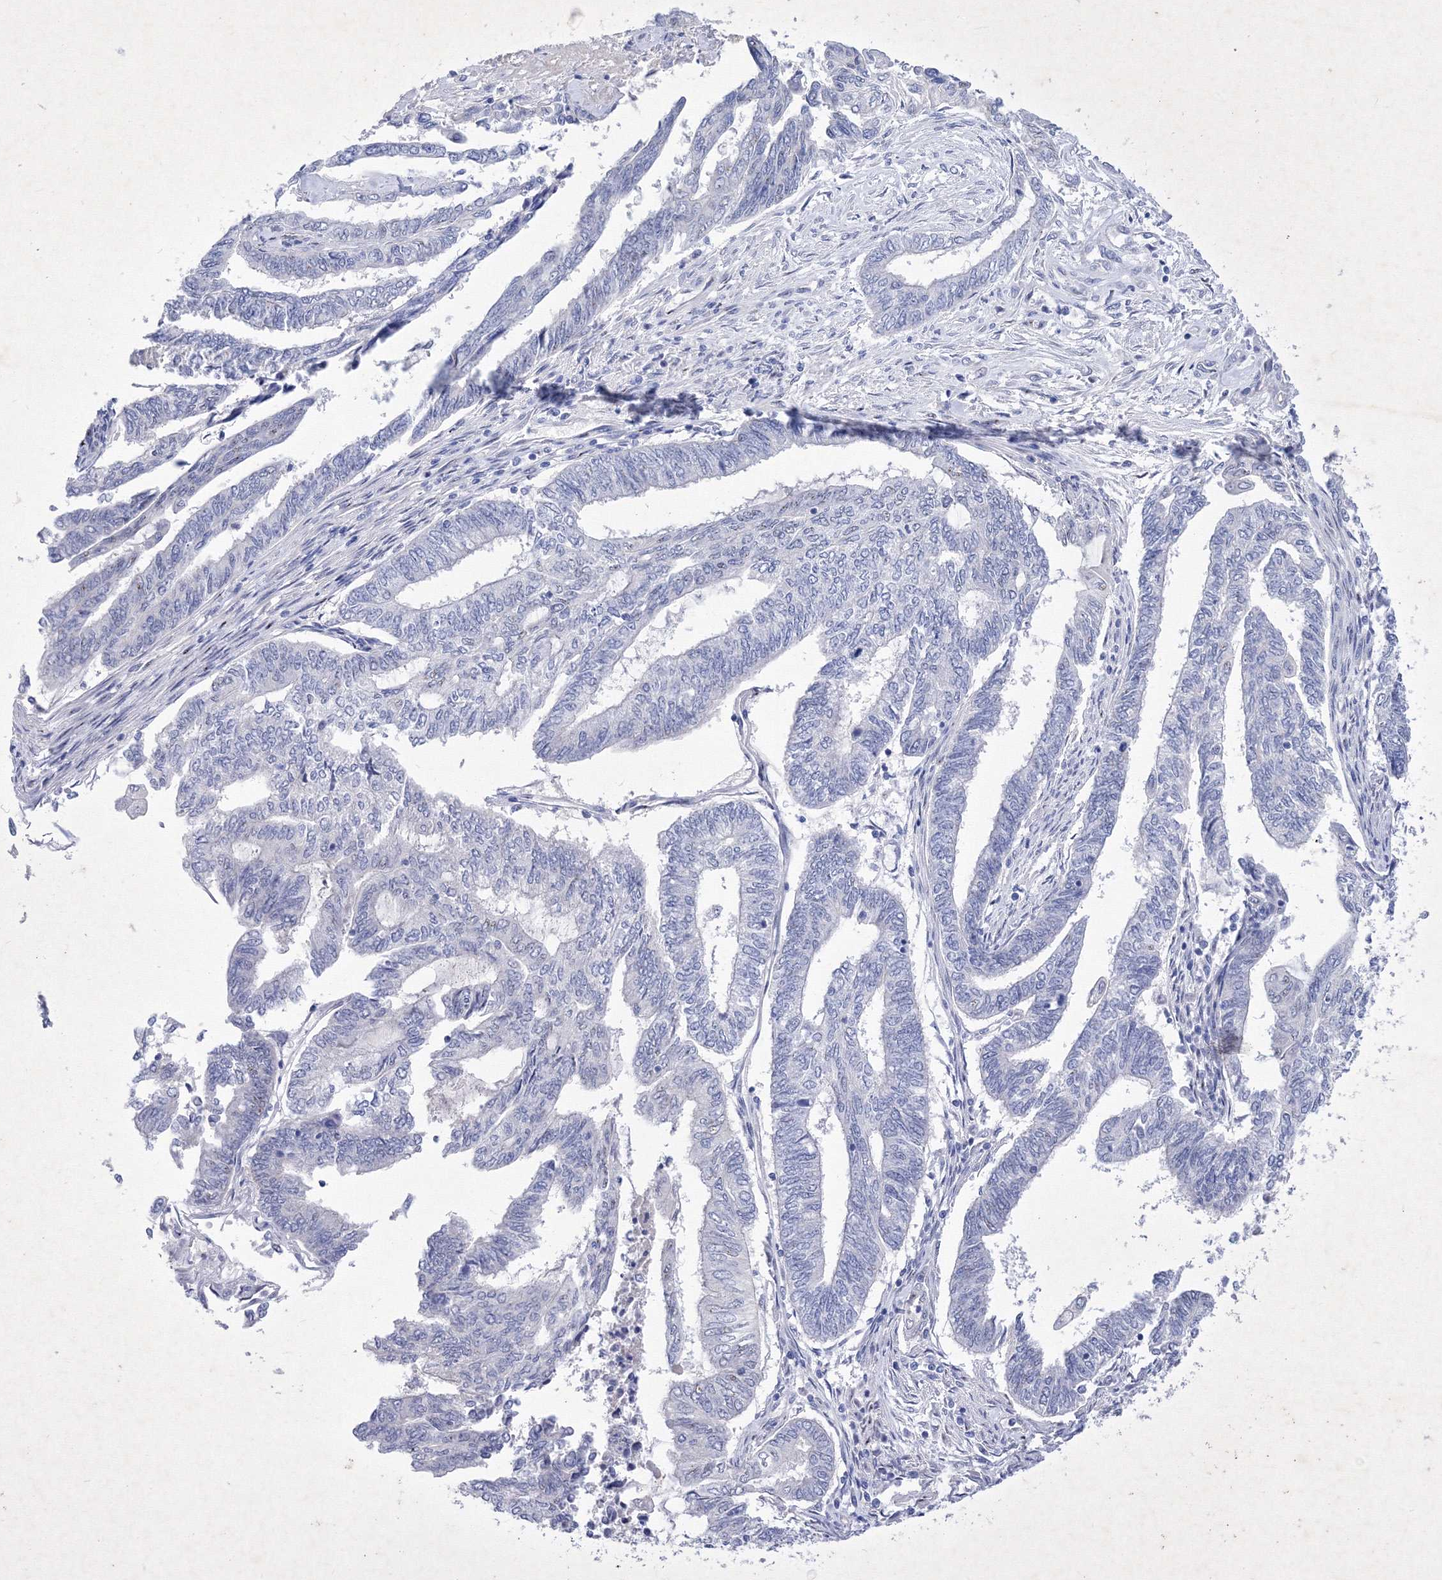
{"staining": {"intensity": "negative", "quantity": "none", "location": "none"}, "tissue": "endometrial cancer", "cell_type": "Tumor cells", "image_type": "cancer", "snomed": [{"axis": "morphology", "description": "Adenocarcinoma, NOS"}, {"axis": "topography", "description": "Uterus"}, {"axis": "topography", "description": "Endometrium"}], "caption": "This micrograph is of adenocarcinoma (endometrial) stained with IHC to label a protein in brown with the nuclei are counter-stained blue. There is no staining in tumor cells. The staining is performed using DAB brown chromogen with nuclei counter-stained in using hematoxylin.", "gene": "GPN1", "patient": {"sex": "female", "age": 70}}